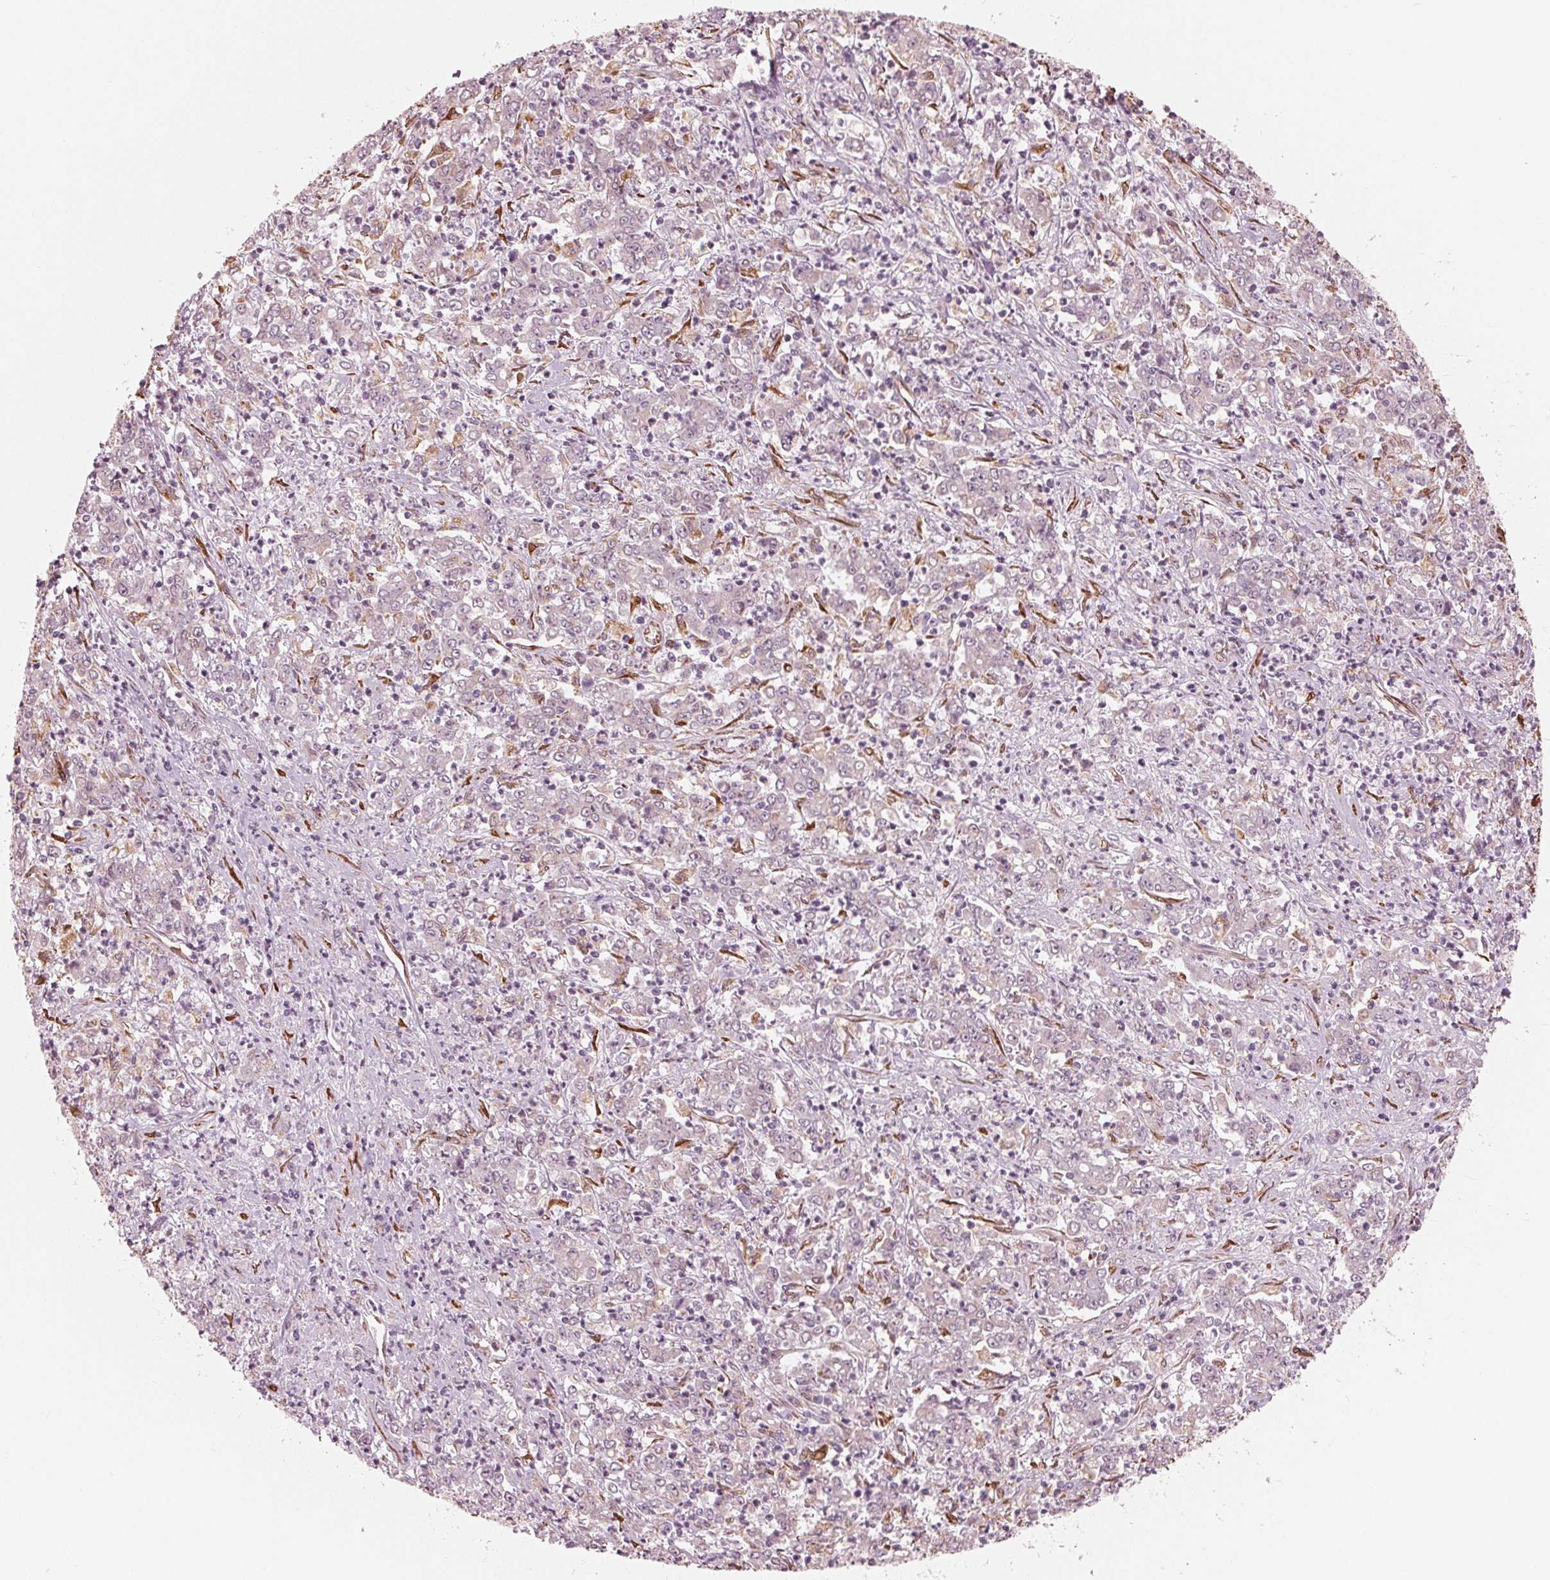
{"staining": {"intensity": "negative", "quantity": "none", "location": "none"}, "tissue": "stomach cancer", "cell_type": "Tumor cells", "image_type": "cancer", "snomed": [{"axis": "morphology", "description": "Adenocarcinoma, NOS"}, {"axis": "topography", "description": "Stomach, lower"}], "caption": "This is a micrograph of immunohistochemistry staining of stomach cancer (adenocarcinoma), which shows no expression in tumor cells.", "gene": "IKBIP", "patient": {"sex": "female", "age": 71}}